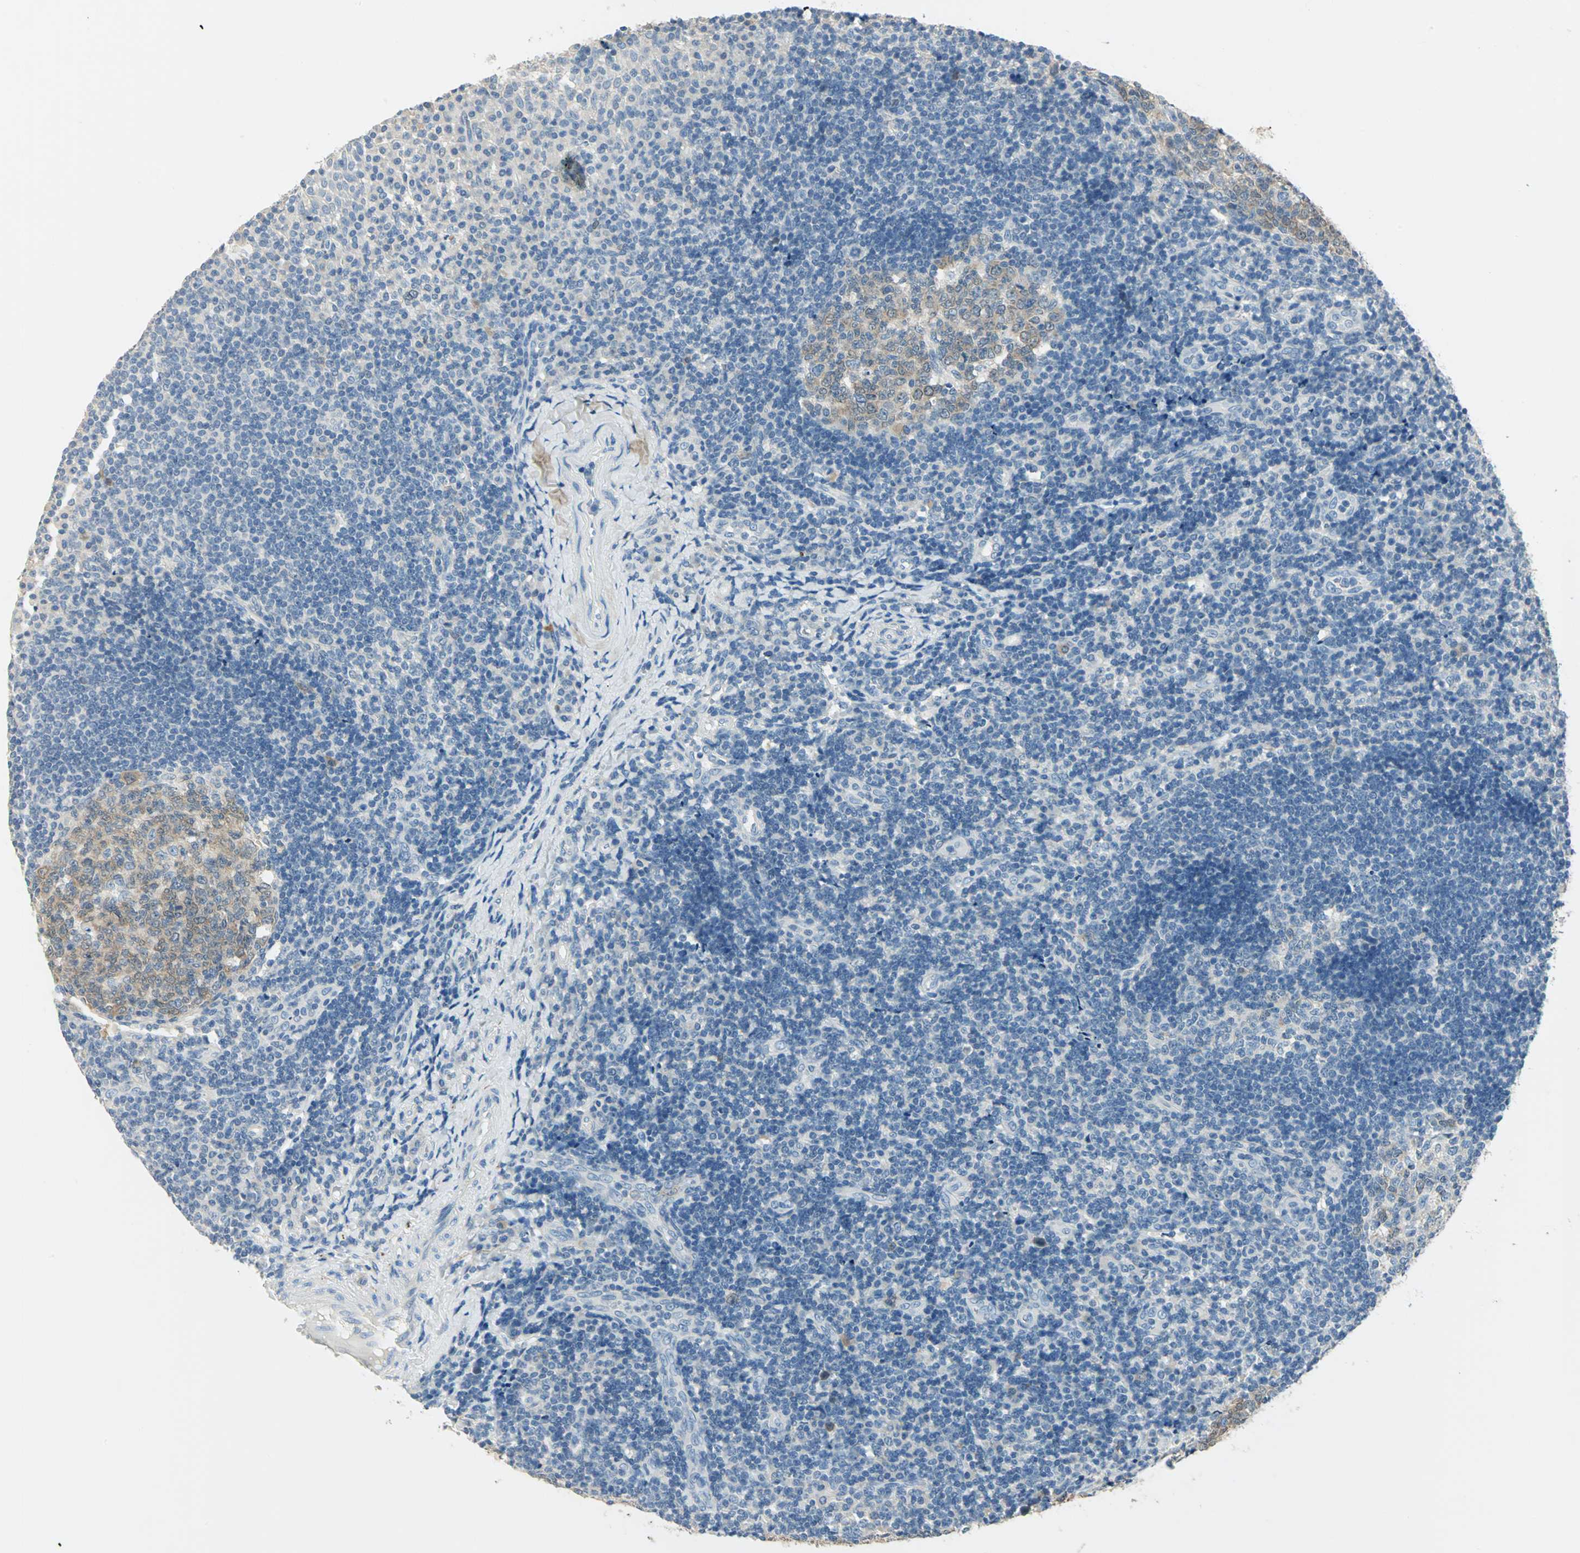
{"staining": {"intensity": "moderate", "quantity": "25%-75%", "location": "cytoplasmic/membranous,nuclear"}, "tissue": "tonsil", "cell_type": "Germinal center cells", "image_type": "normal", "snomed": [{"axis": "morphology", "description": "Normal tissue, NOS"}, {"axis": "topography", "description": "Tonsil"}], "caption": "Human tonsil stained with a protein marker demonstrates moderate staining in germinal center cells.", "gene": "UCHL1", "patient": {"sex": "female", "age": 40}}